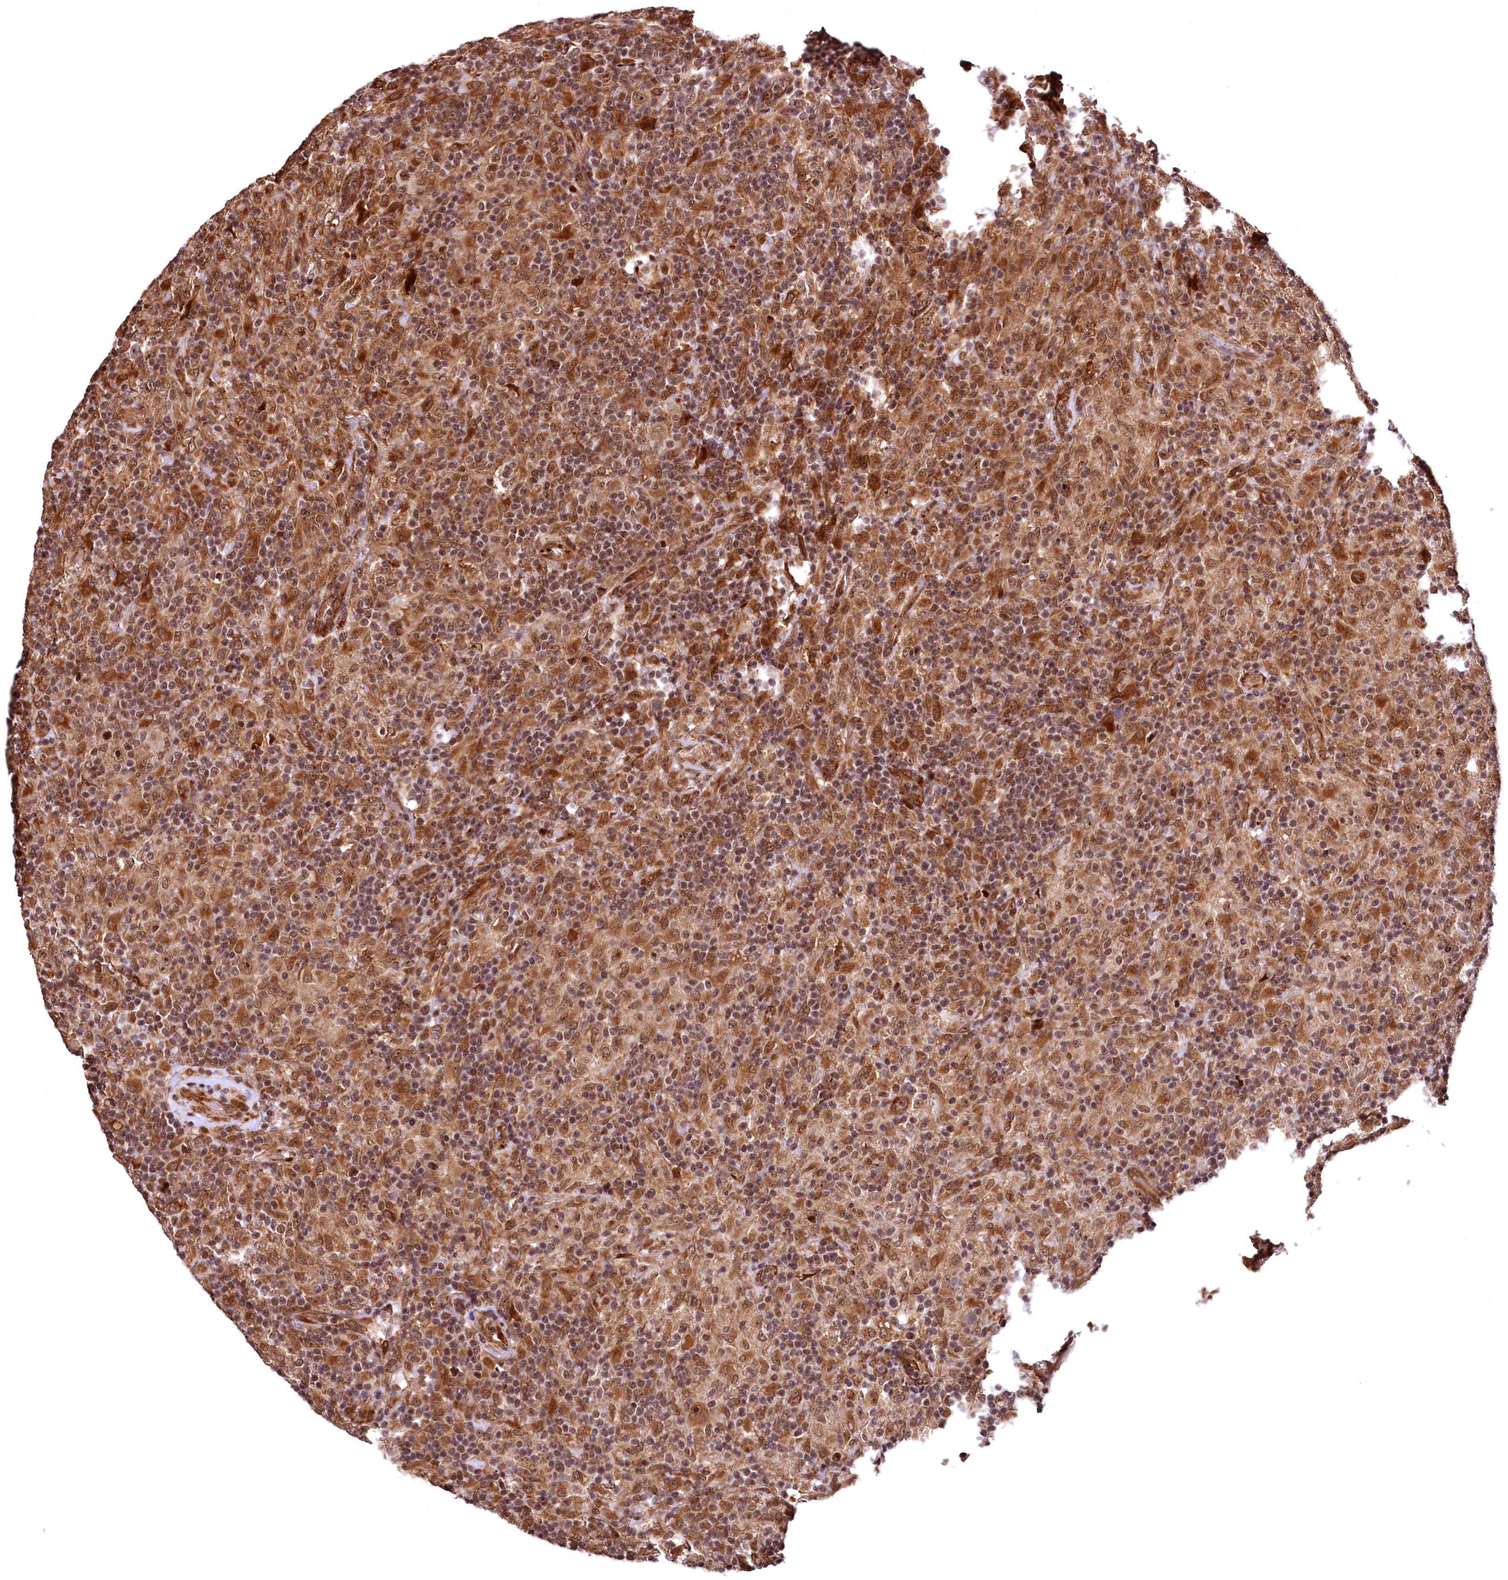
{"staining": {"intensity": "moderate", "quantity": ">75%", "location": "cytoplasmic/membranous,nuclear"}, "tissue": "lymphoma", "cell_type": "Tumor cells", "image_type": "cancer", "snomed": [{"axis": "morphology", "description": "Hodgkin's disease, NOS"}, {"axis": "topography", "description": "Lymph node"}], "caption": "Protein staining exhibits moderate cytoplasmic/membranous and nuclear expression in approximately >75% of tumor cells in Hodgkin's disease. The protein of interest is shown in brown color, while the nuclei are stained blue.", "gene": "PDS5B", "patient": {"sex": "male", "age": 70}}